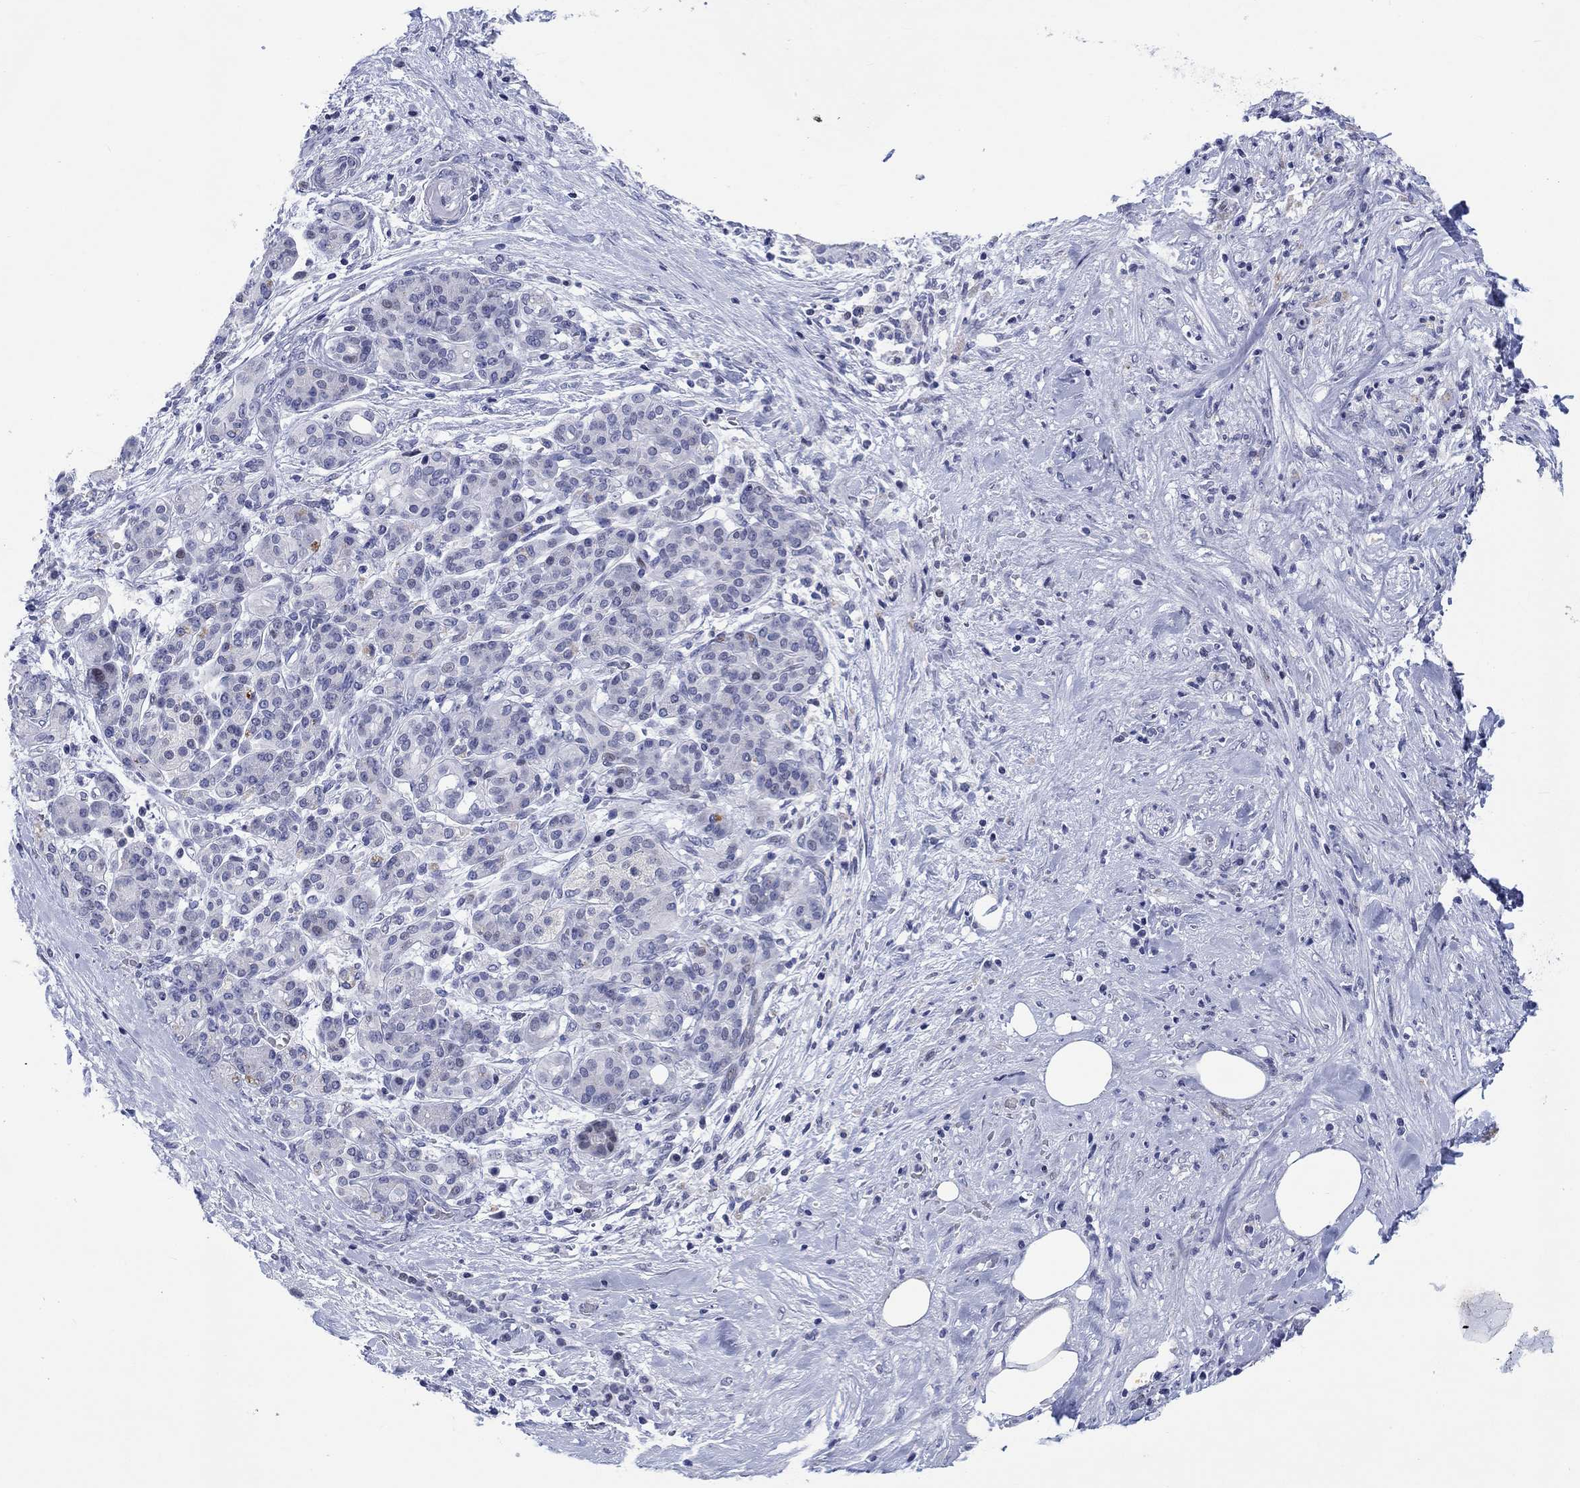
{"staining": {"intensity": "negative", "quantity": "none", "location": "none"}, "tissue": "pancreatic cancer", "cell_type": "Tumor cells", "image_type": "cancer", "snomed": [{"axis": "morphology", "description": "Adenocarcinoma, NOS"}, {"axis": "topography", "description": "Pancreas"}], "caption": "The image exhibits no significant staining in tumor cells of adenocarcinoma (pancreatic).", "gene": "CDCA2", "patient": {"sex": "male", "age": 44}}